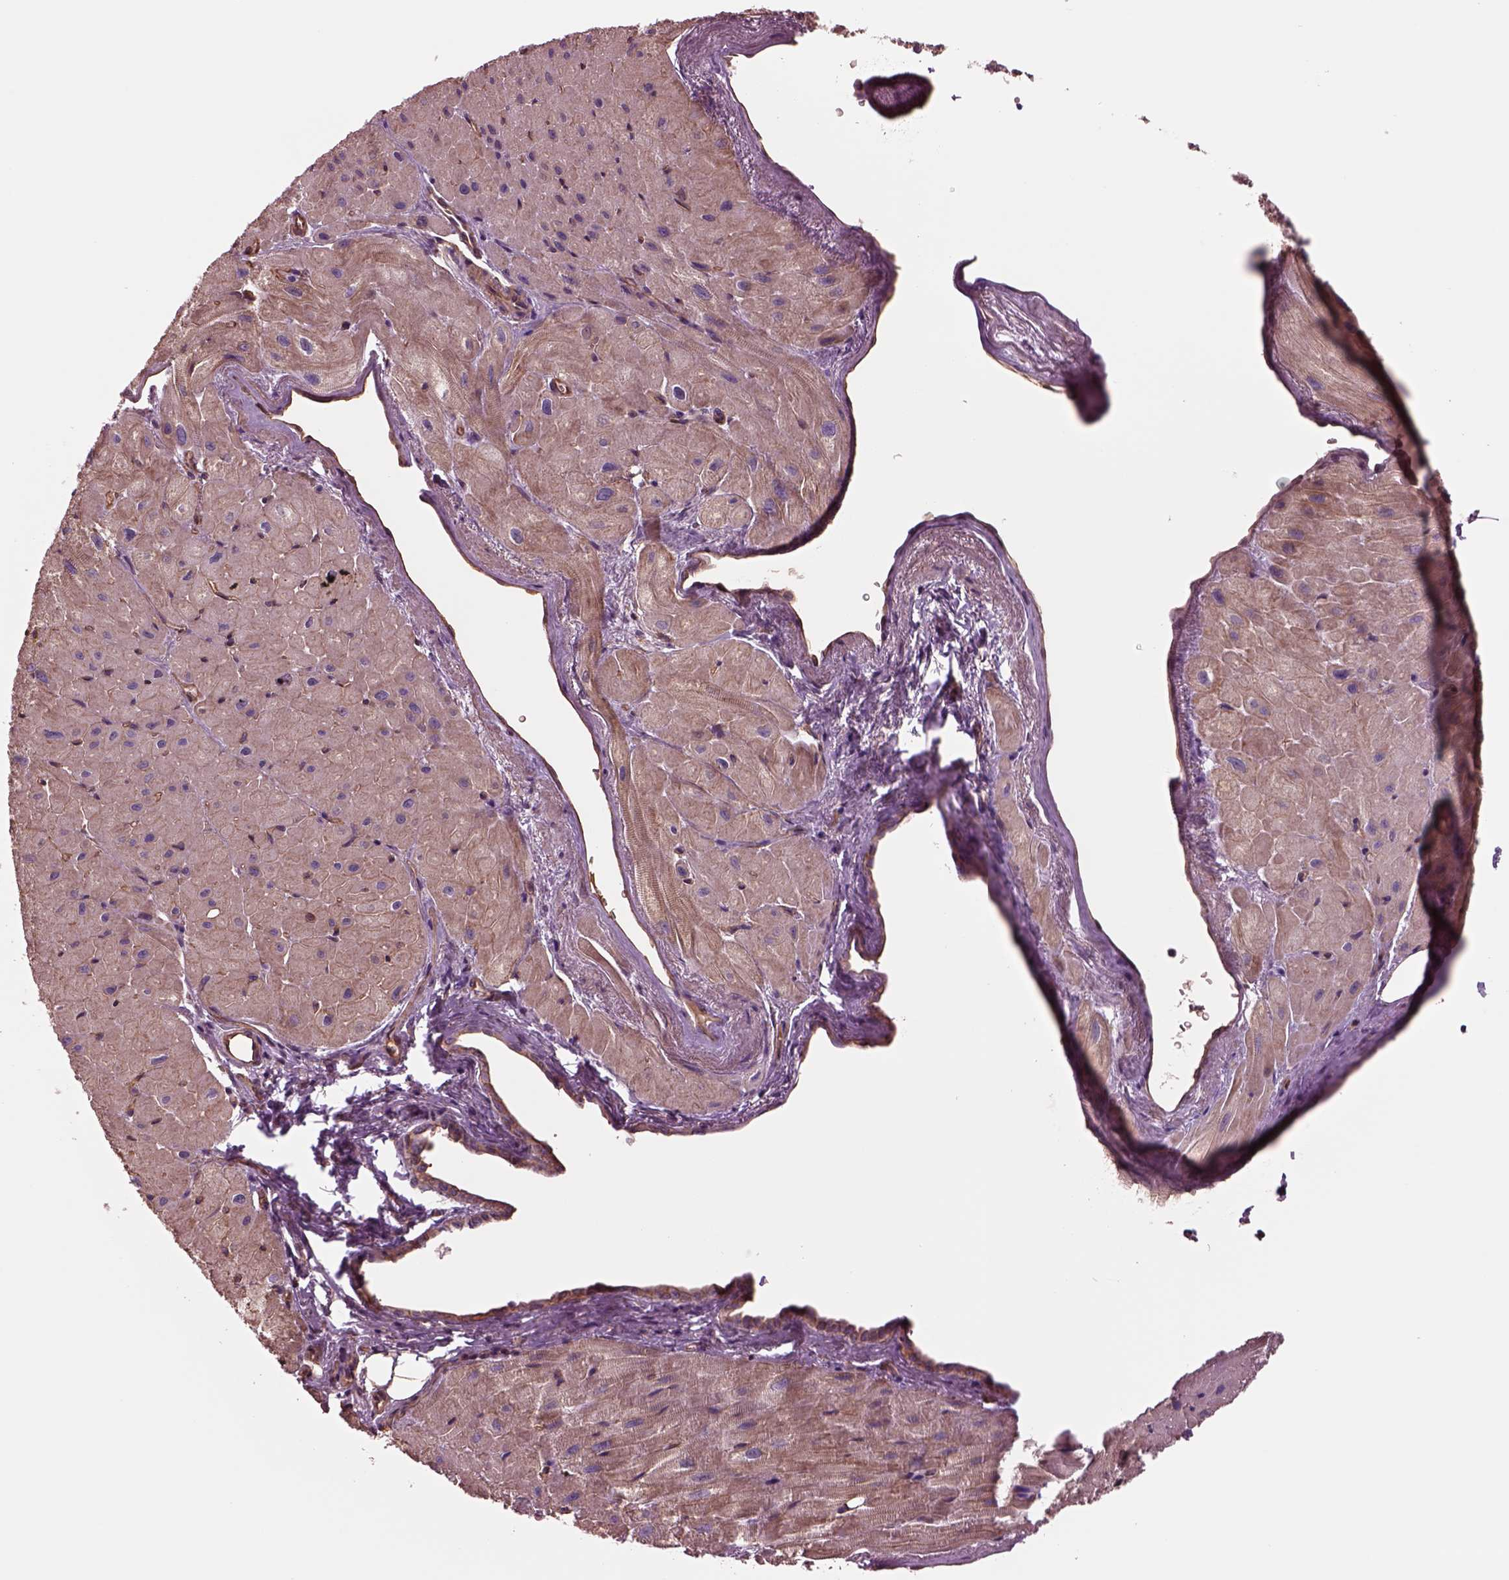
{"staining": {"intensity": "moderate", "quantity": ">75%", "location": "cytoplasmic/membranous"}, "tissue": "heart muscle", "cell_type": "Cardiomyocytes", "image_type": "normal", "snomed": [{"axis": "morphology", "description": "Normal tissue, NOS"}, {"axis": "topography", "description": "Heart"}], "caption": "IHC of normal heart muscle shows medium levels of moderate cytoplasmic/membranous staining in approximately >75% of cardiomyocytes.", "gene": "HTR1B", "patient": {"sex": "male", "age": 62}}